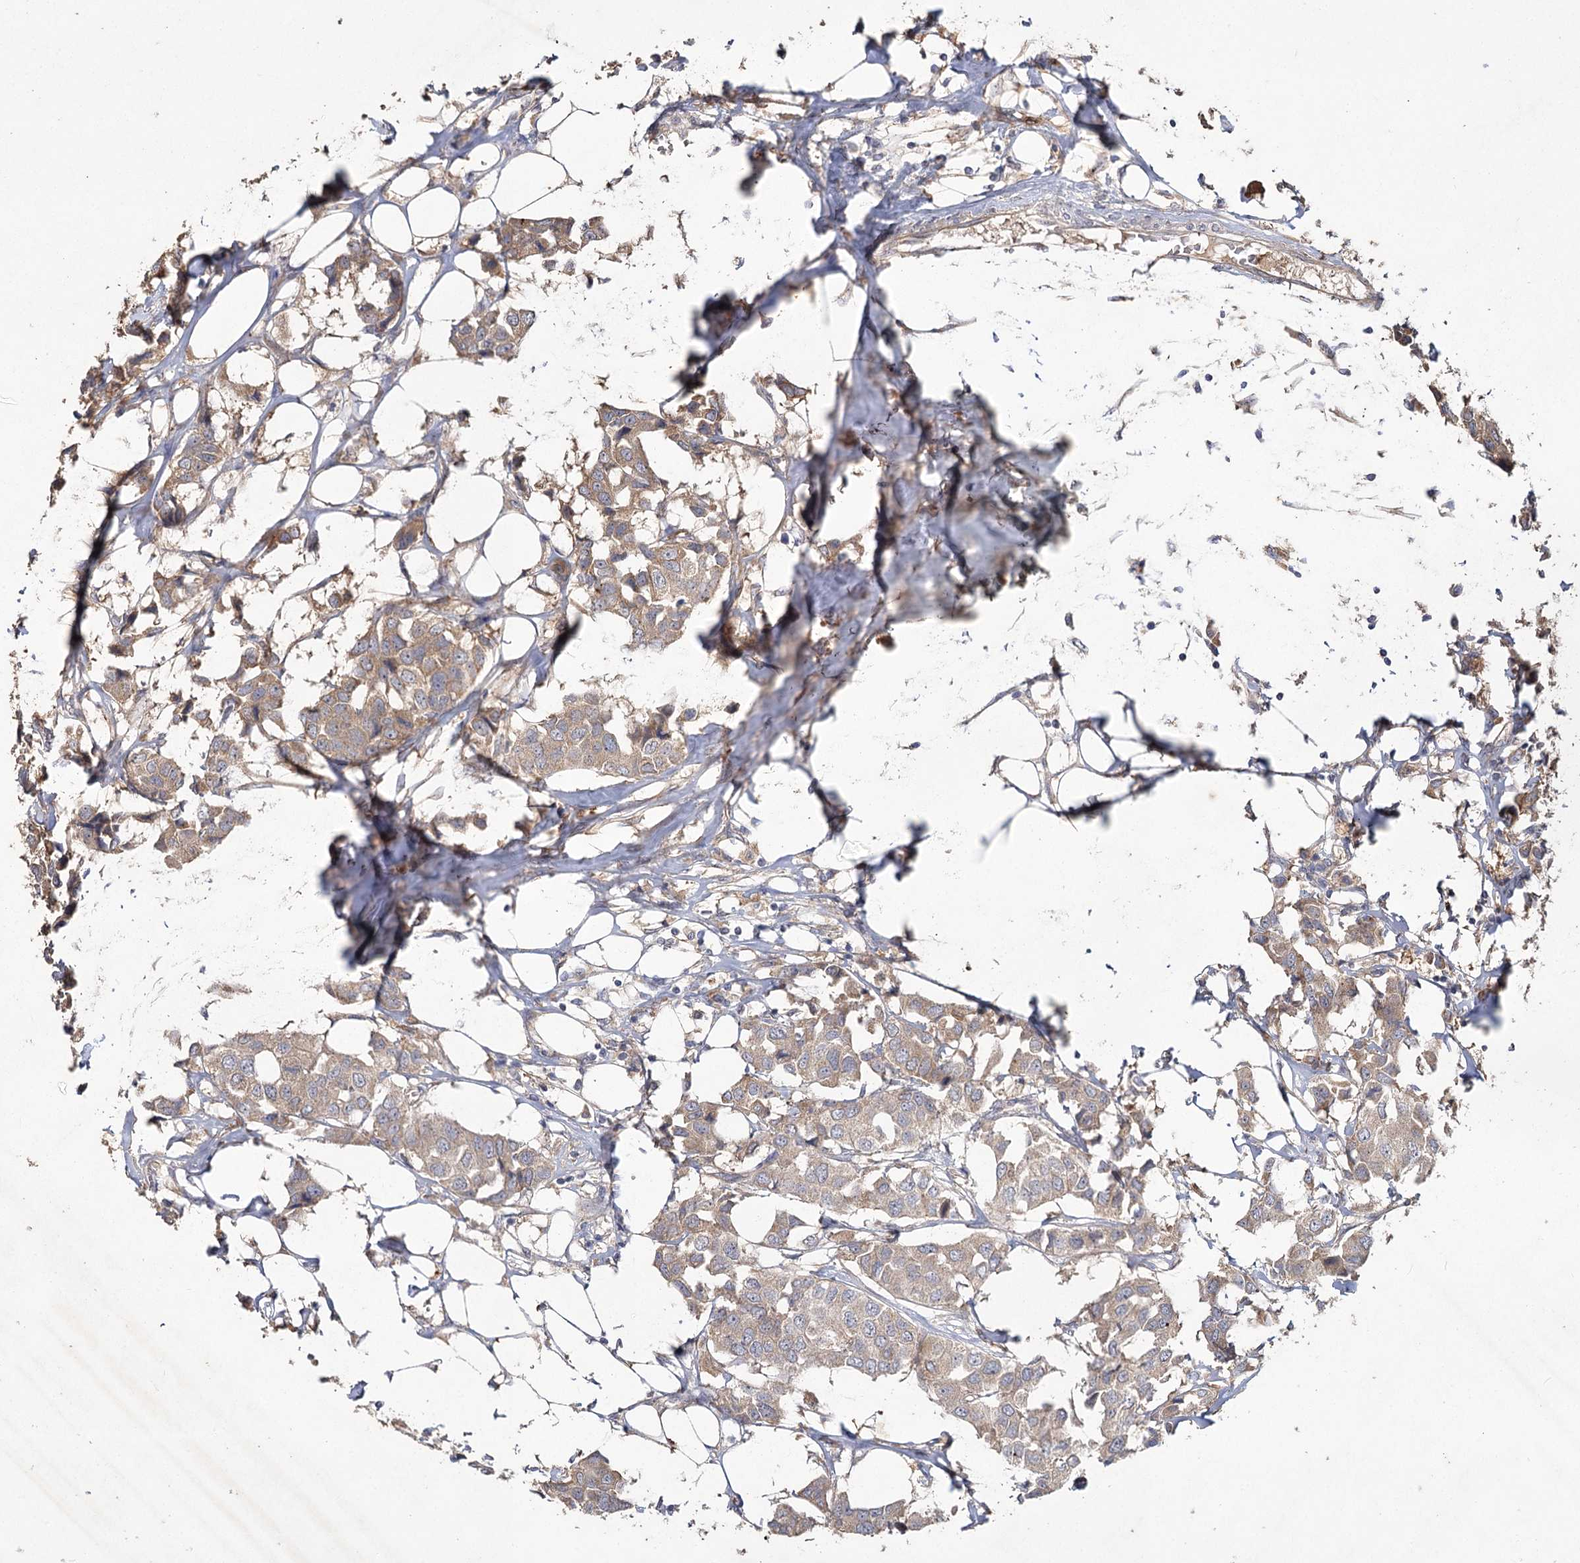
{"staining": {"intensity": "weak", "quantity": "25%-75%", "location": "cytoplasmic/membranous"}, "tissue": "breast cancer", "cell_type": "Tumor cells", "image_type": "cancer", "snomed": [{"axis": "morphology", "description": "Duct carcinoma"}, {"axis": "topography", "description": "Breast"}], "caption": "The image demonstrates a brown stain indicating the presence of a protein in the cytoplasmic/membranous of tumor cells in breast cancer (infiltrating ductal carcinoma).", "gene": "RIN2", "patient": {"sex": "female", "age": 80}}